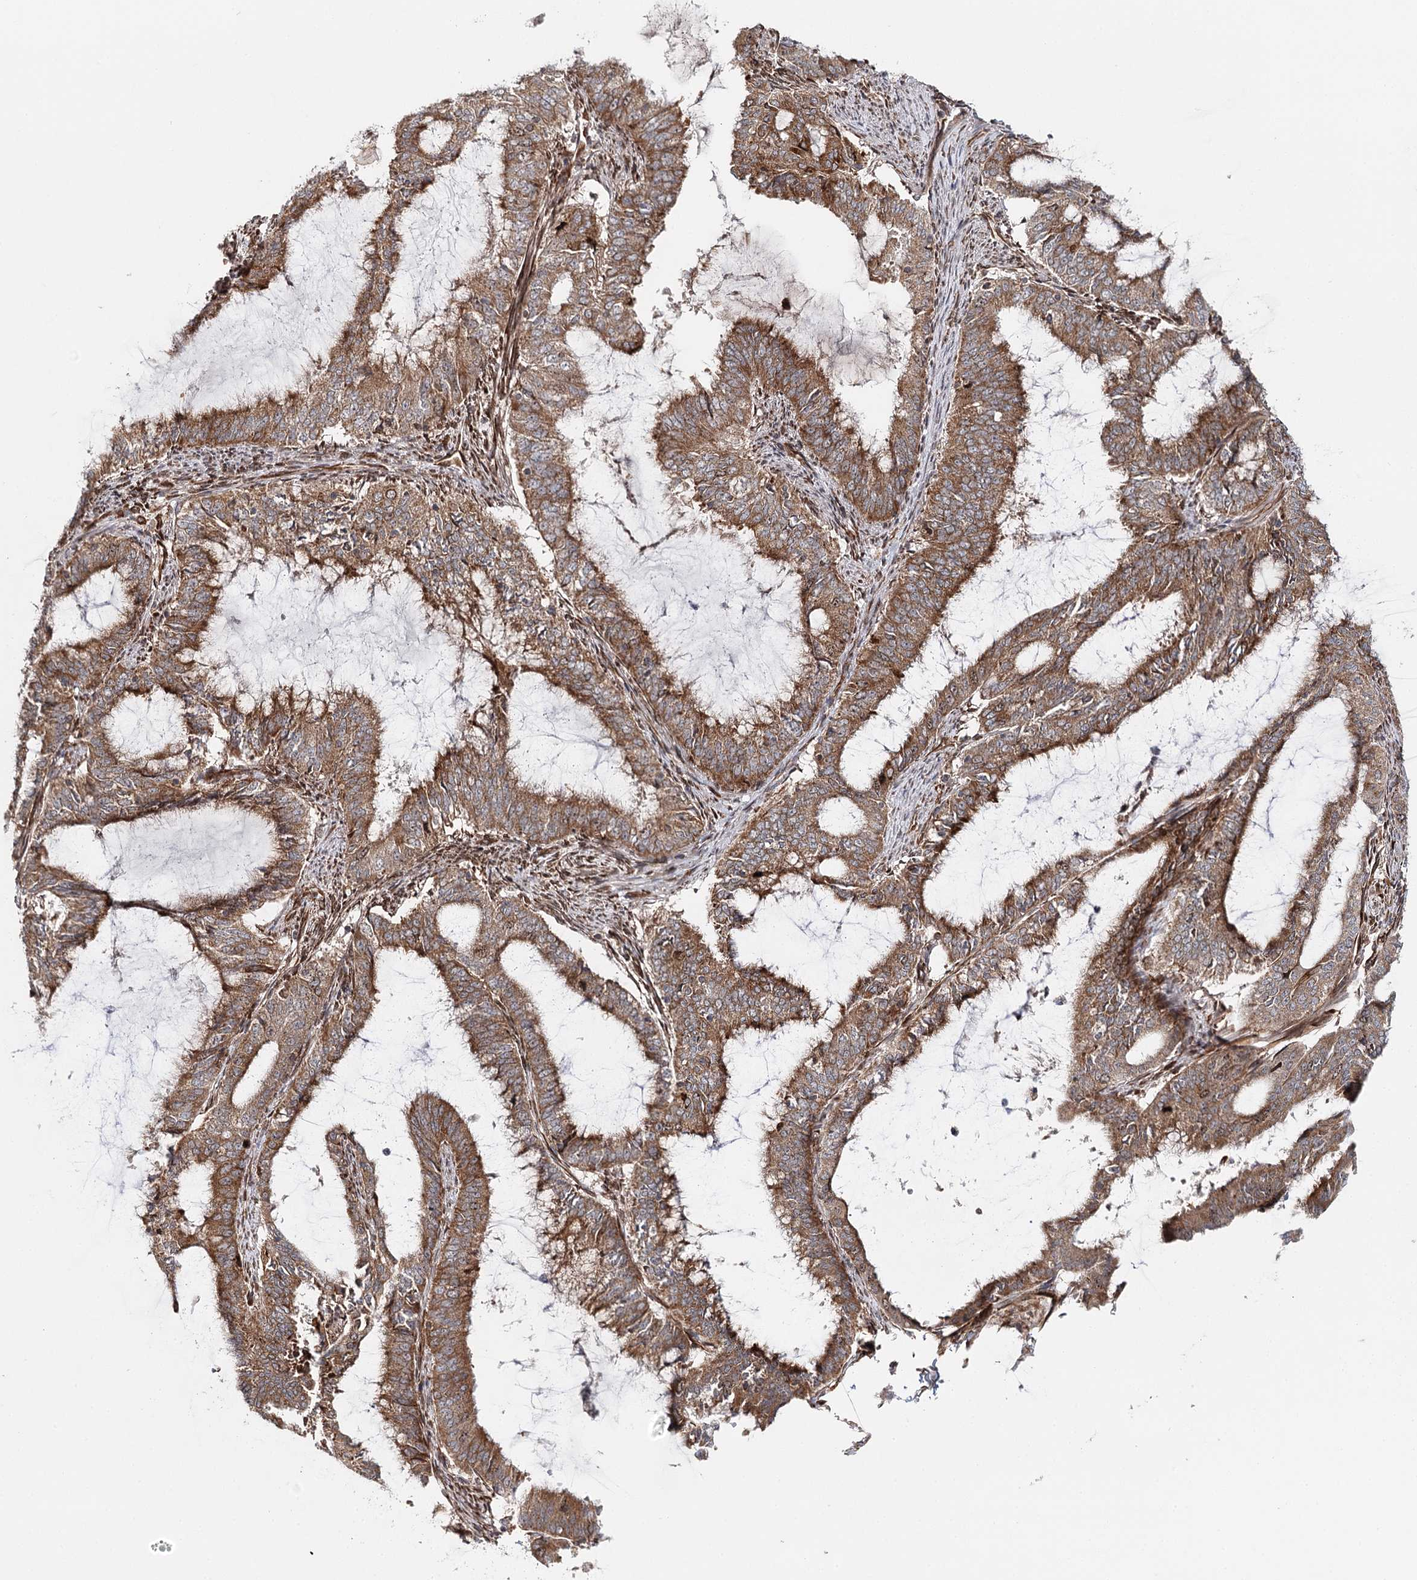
{"staining": {"intensity": "moderate", "quantity": ">75%", "location": "cytoplasmic/membranous"}, "tissue": "endometrial cancer", "cell_type": "Tumor cells", "image_type": "cancer", "snomed": [{"axis": "morphology", "description": "Adenocarcinoma, NOS"}, {"axis": "topography", "description": "Endometrium"}], "caption": "Brown immunohistochemical staining in human endometrial adenocarcinoma exhibits moderate cytoplasmic/membranous positivity in approximately >75% of tumor cells.", "gene": "MKNK1", "patient": {"sex": "female", "age": 51}}